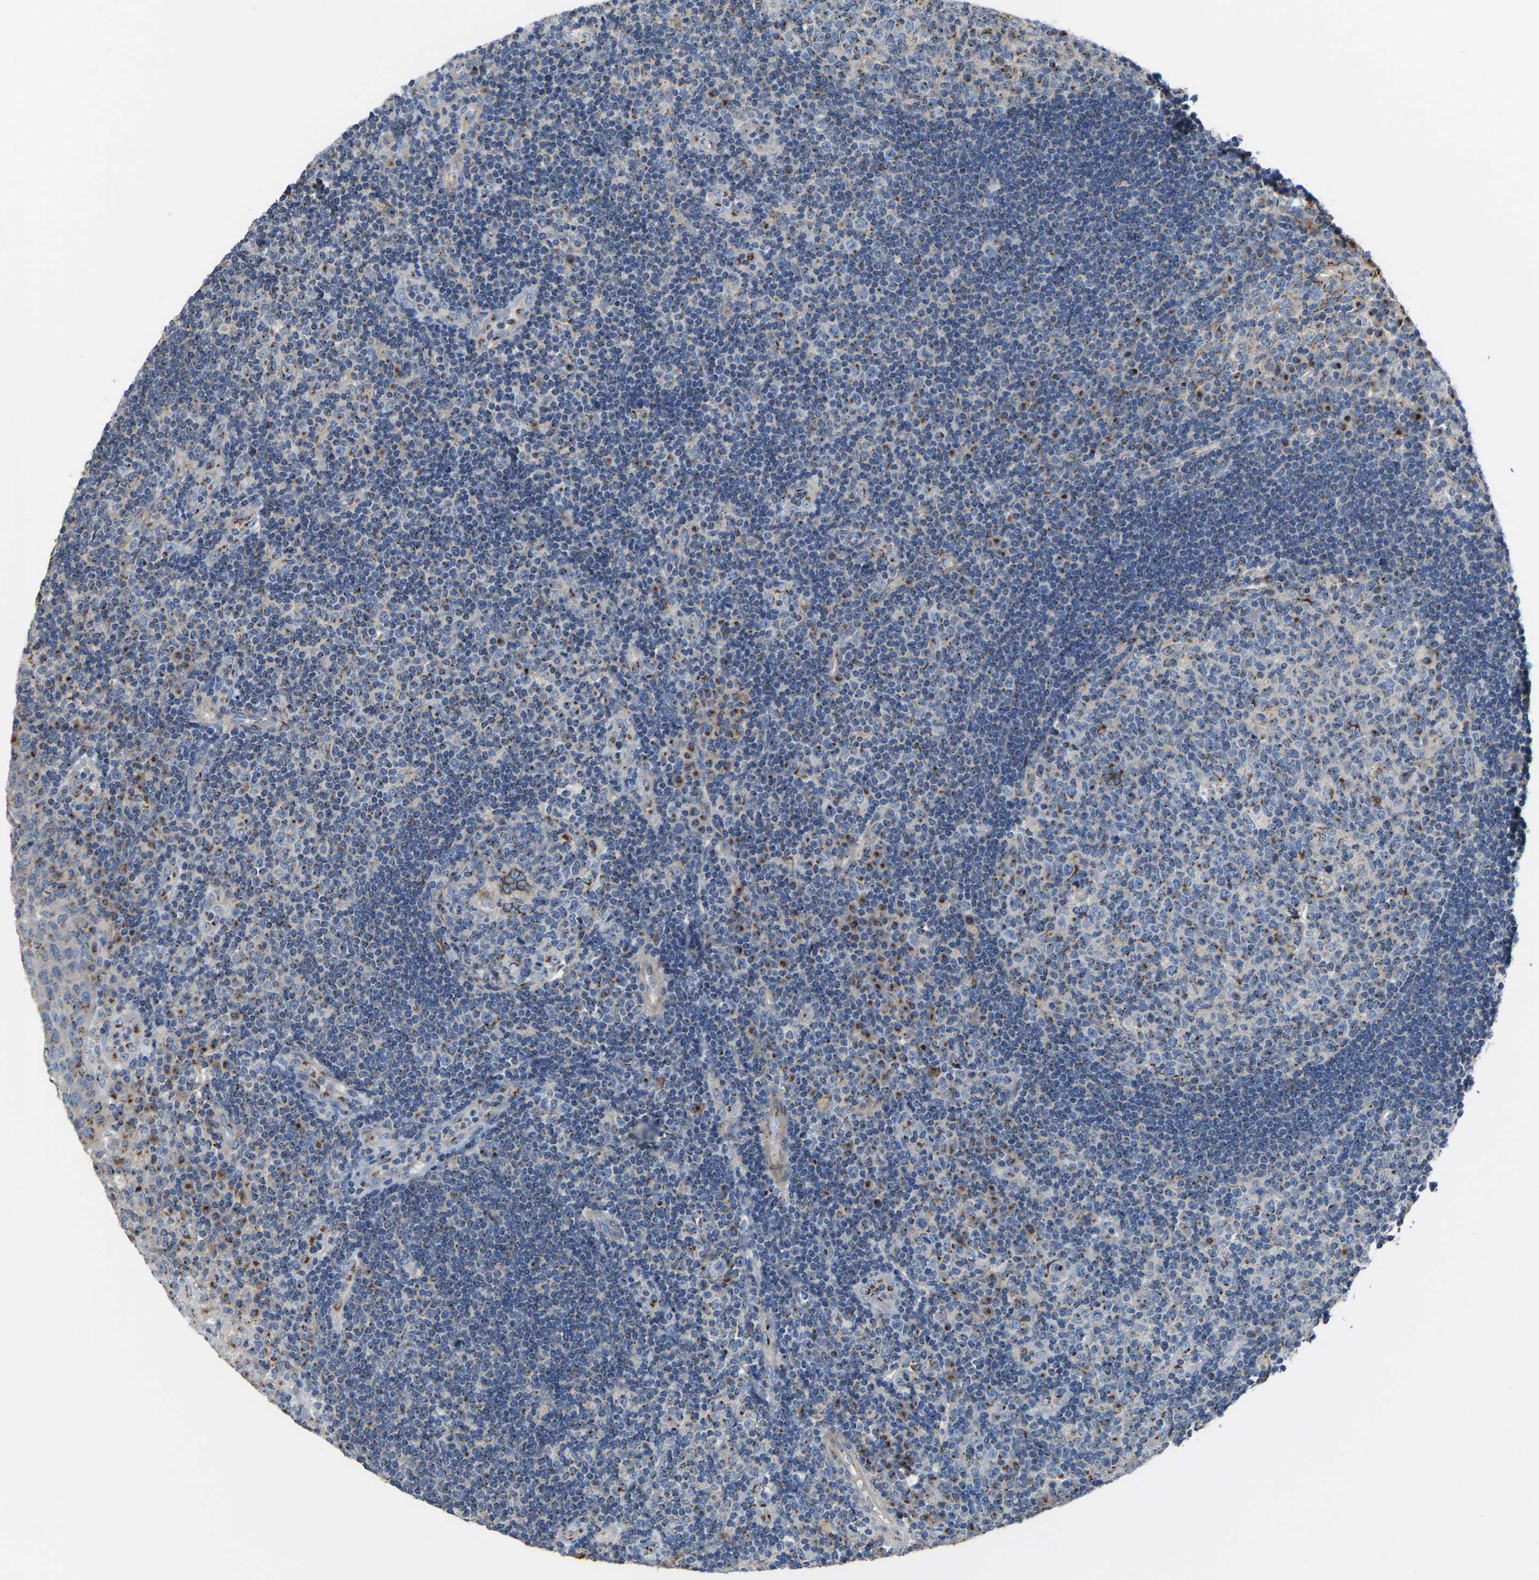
{"staining": {"intensity": "weak", "quantity": "25%-75%", "location": "cytoplasmic/membranous"}, "tissue": "tonsil", "cell_type": "Germinal center cells", "image_type": "normal", "snomed": [{"axis": "morphology", "description": "Normal tissue, NOS"}, {"axis": "topography", "description": "Tonsil"}], "caption": "This is an image of immunohistochemistry staining of normal tonsil, which shows weak staining in the cytoplasmic/membranous of germinal center cells.", "gene": "CANT1", "patient": {"sex": "female", "age": 40}}